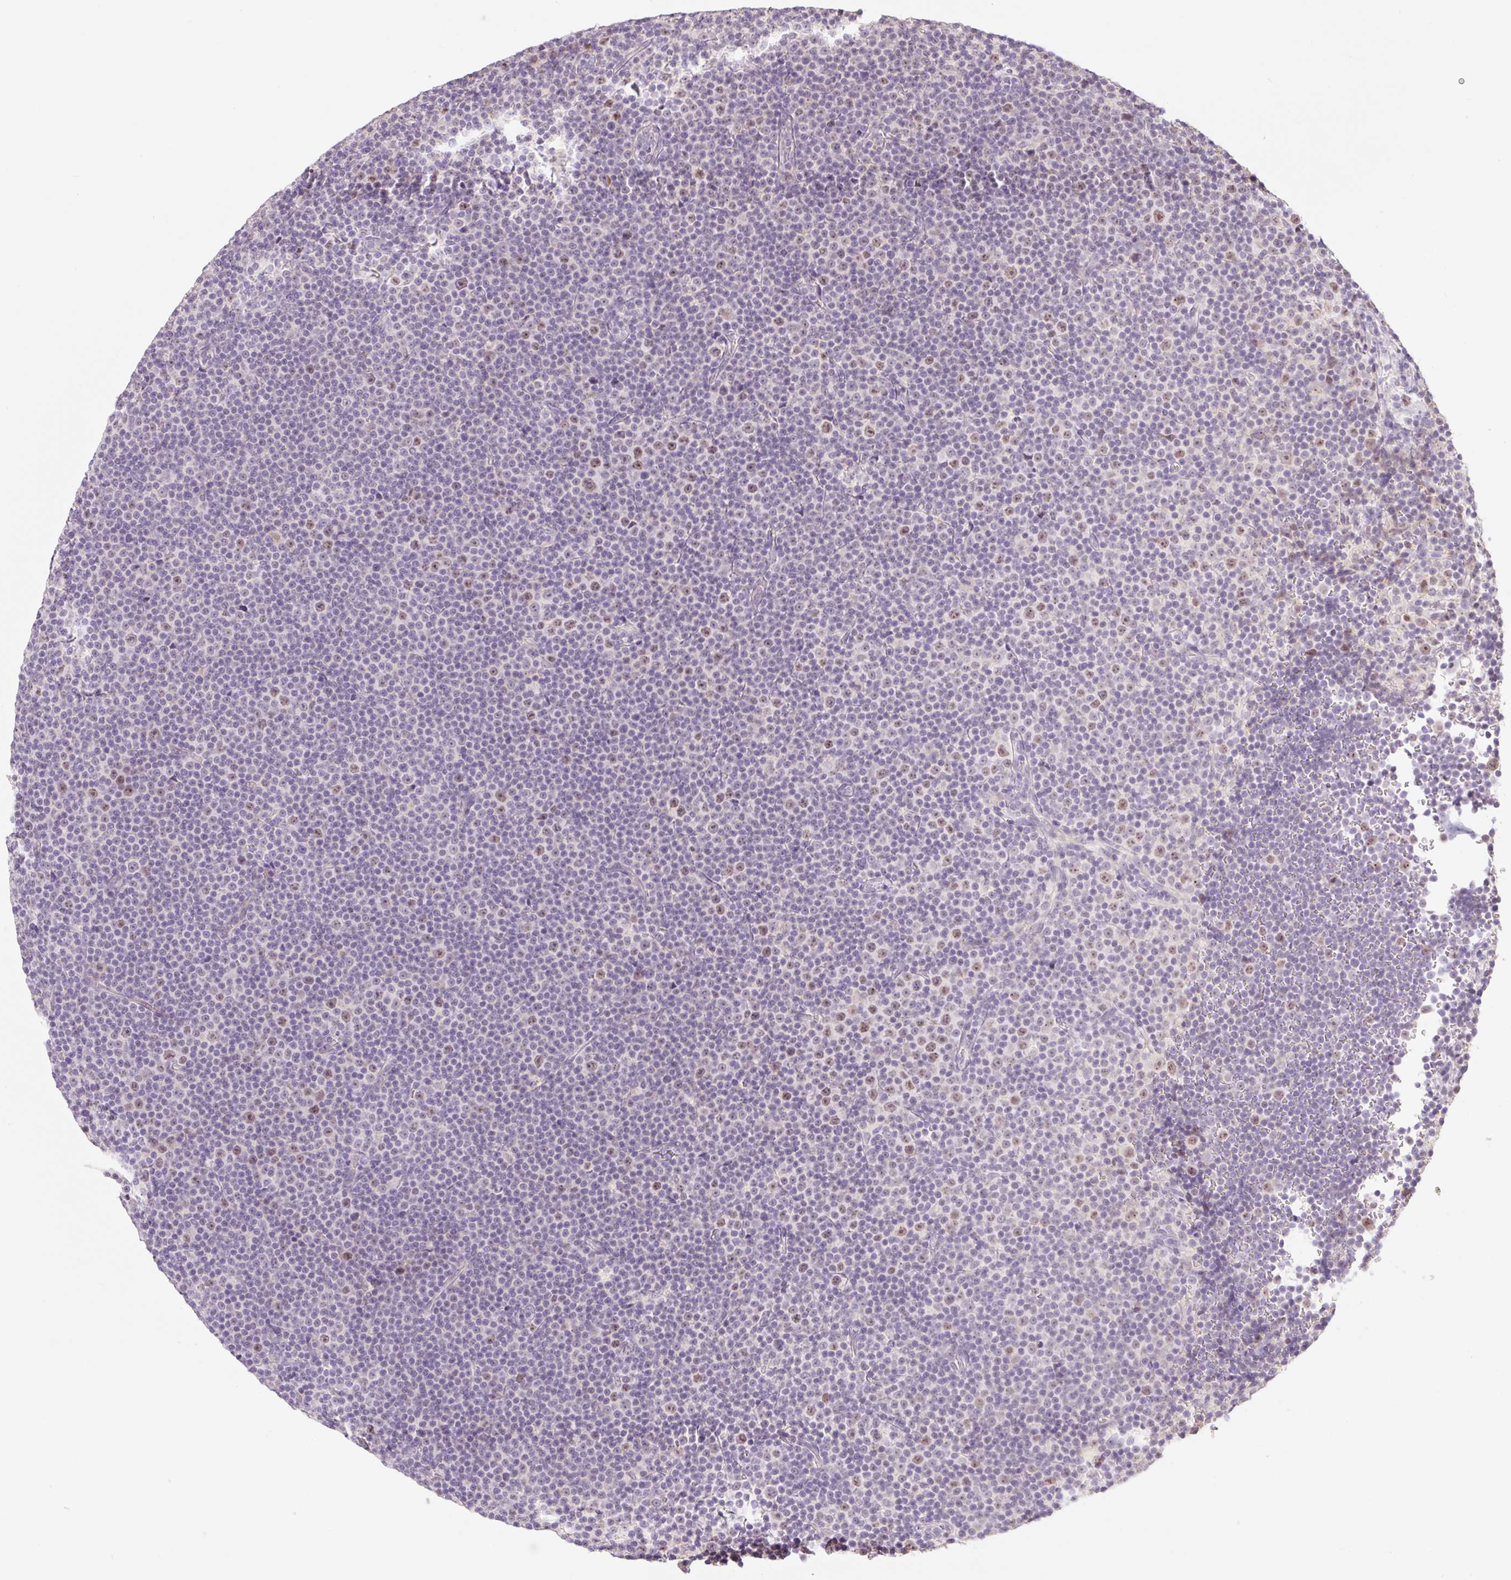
{"staining": {"intensity": "weak", "quantity": "<25%", "location": "nuclear"}, "tissue": "lymphoma", "cell_type": "Tumor cells", "image_type": "cancer", "snomed": [{"axis": "morphology", "description": "Malignant lymphoma, non-Hodgkin's type, Low grade"}, {"axis": "topography", "description": "Lymph node"}], "caption": "Protein analysis of malignant lymphoma, non-Hodgkin's type (low-grade) demonstrates no significant positivity in tumor cells. (DAB (3,3'-diaminobenzidine) IHC, high magnification).", "gene": "MIA2", "patient": {"sex": "female", "age": 67}}